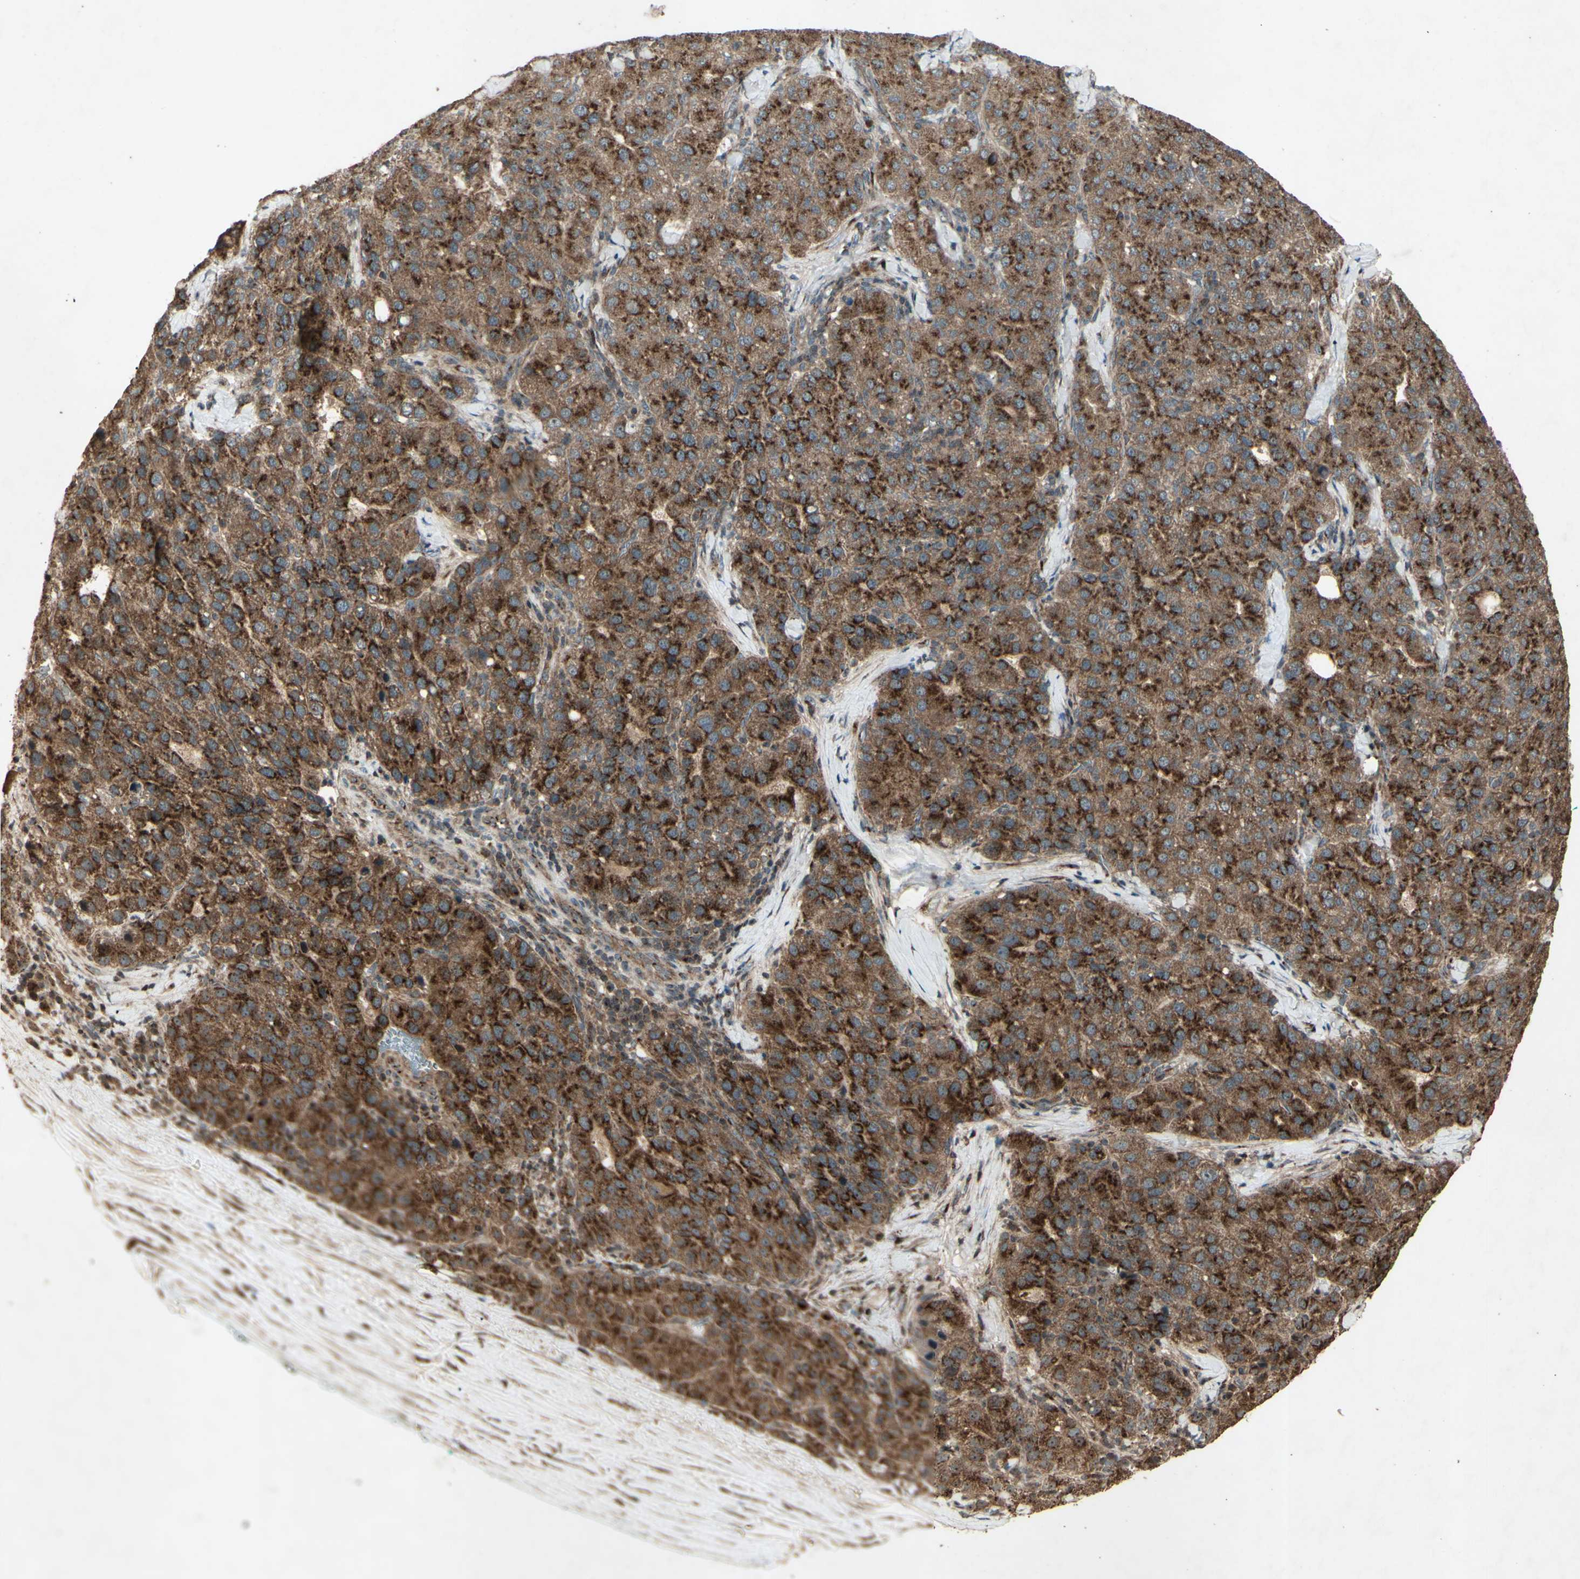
{"staining": {"intensity": "strong", "quantity": ">75%", "location": "cytoplasmic/membranous"}, "tissue": "liver cancer", "cell_type": "Tumor cells", "image_type": "cancer", "snomed": [{"axis": "morphology", "description": "Carcinoma, Hepatocellular, NOS"}, {"axis": "topography", "description": "Liver"}], "caption": "The image reveals a brown stain indicating the presence of a protein in the cytoplasmic/membranous of tumor cells in liver cancer (hepatocellular carcinoma).", "gene": "AP1G1", "patient": {"sex": "male", "age": 65}}